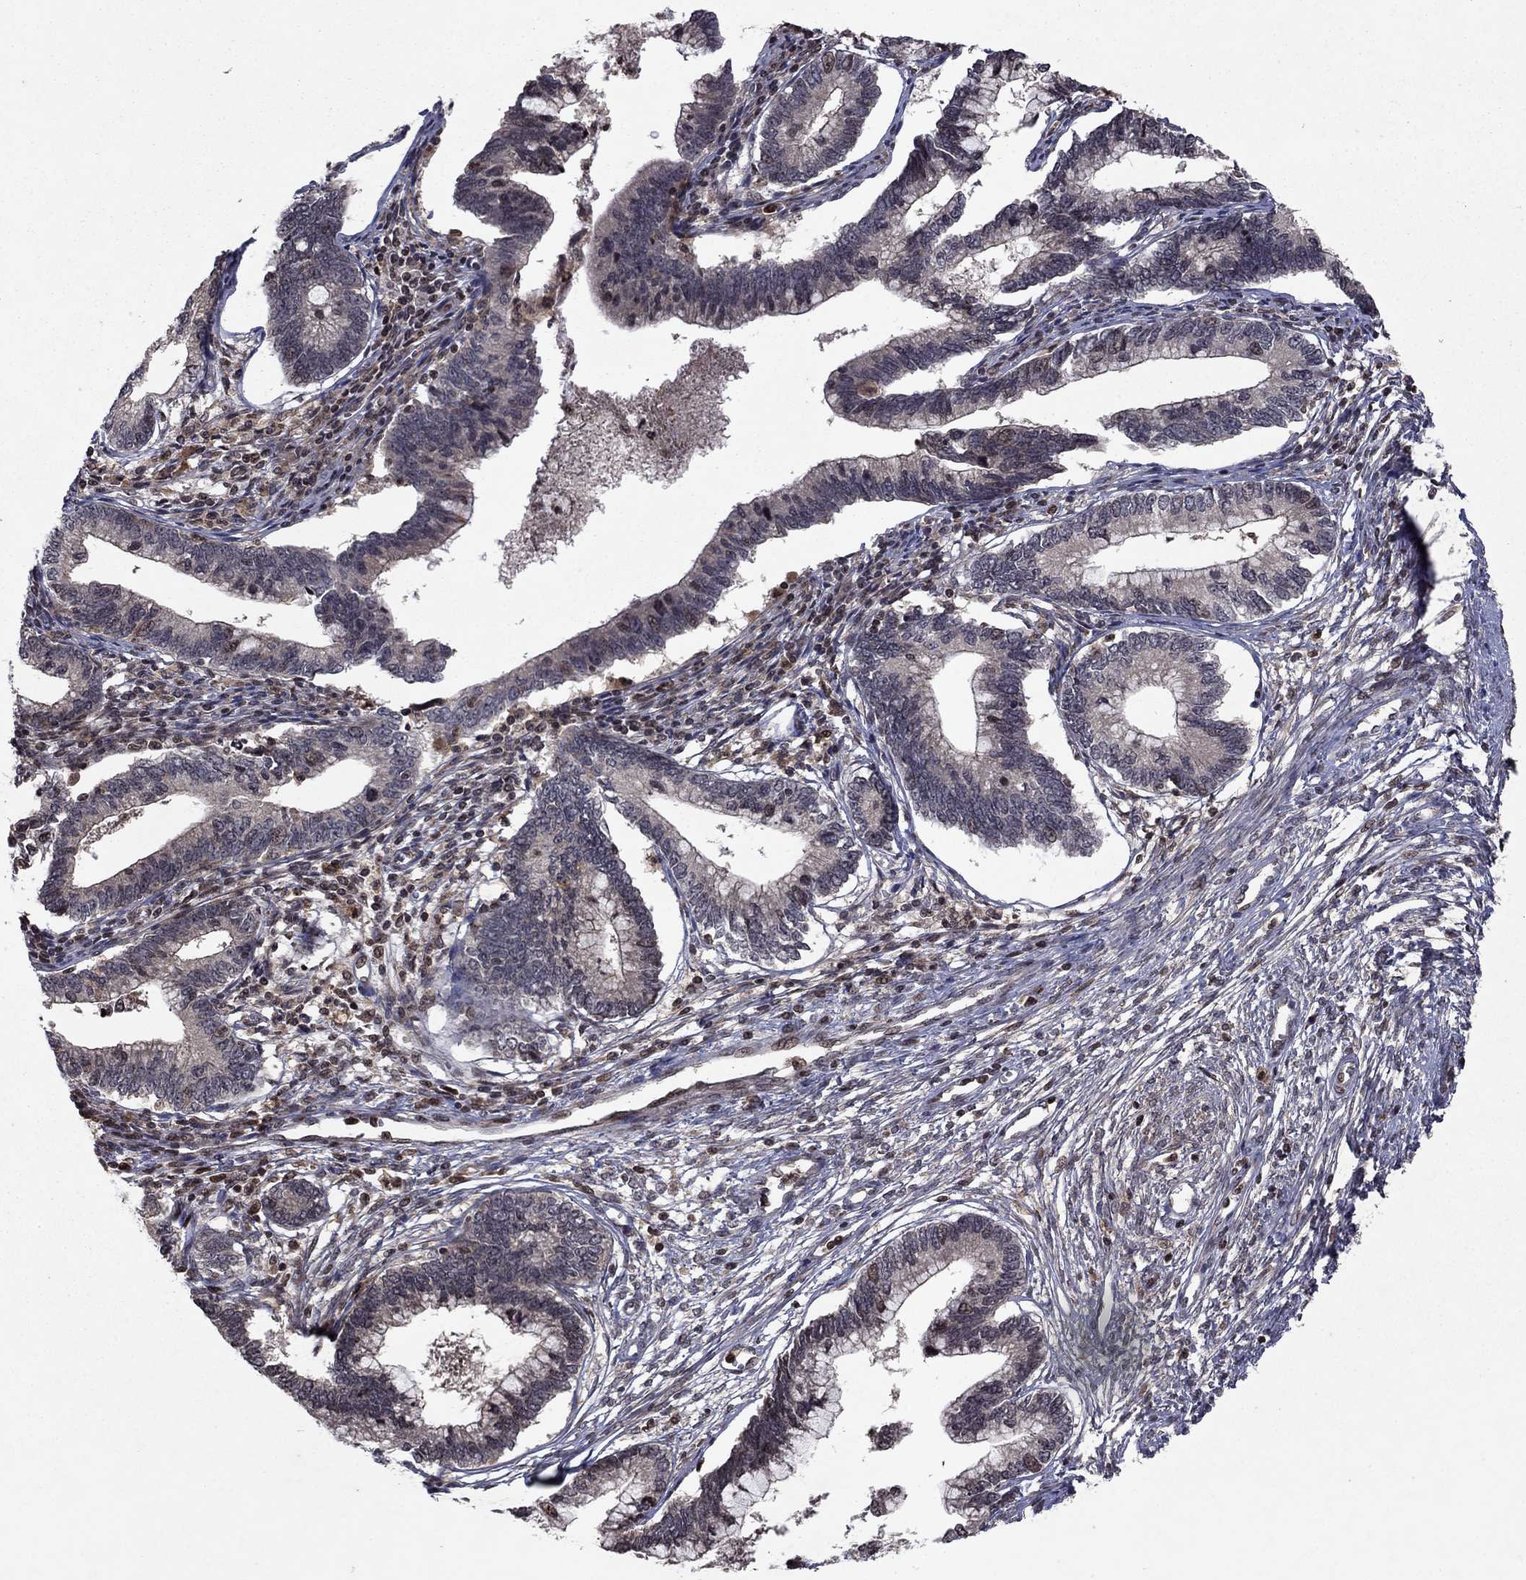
{"staining": {"intensity": "moderate", "quantity": "<25%", "location": "cytoplasmic/membranous"}, "tissue": "cervical cancer", "cell_type": "Tumor cells", "image_type": "cancer", "snomed": [{"axis": "morphology", "description": "Adenocarcinoma, NOS"}, {"axis": "topography", "description": "Cervix"}], "caption": "Immunohistochemistry micrograph of neoplastic tissue: cervical adenocarcinoma stained using immunohistochemistry exhibits low levels of moderate protein expression localized specifically in the cytoplasmic/membranous of tumor cells, appearing as a cytoplasmic/membranous brown color.", "gene": "SORBS1", "patient": {"sex": "female", "age": 44}}